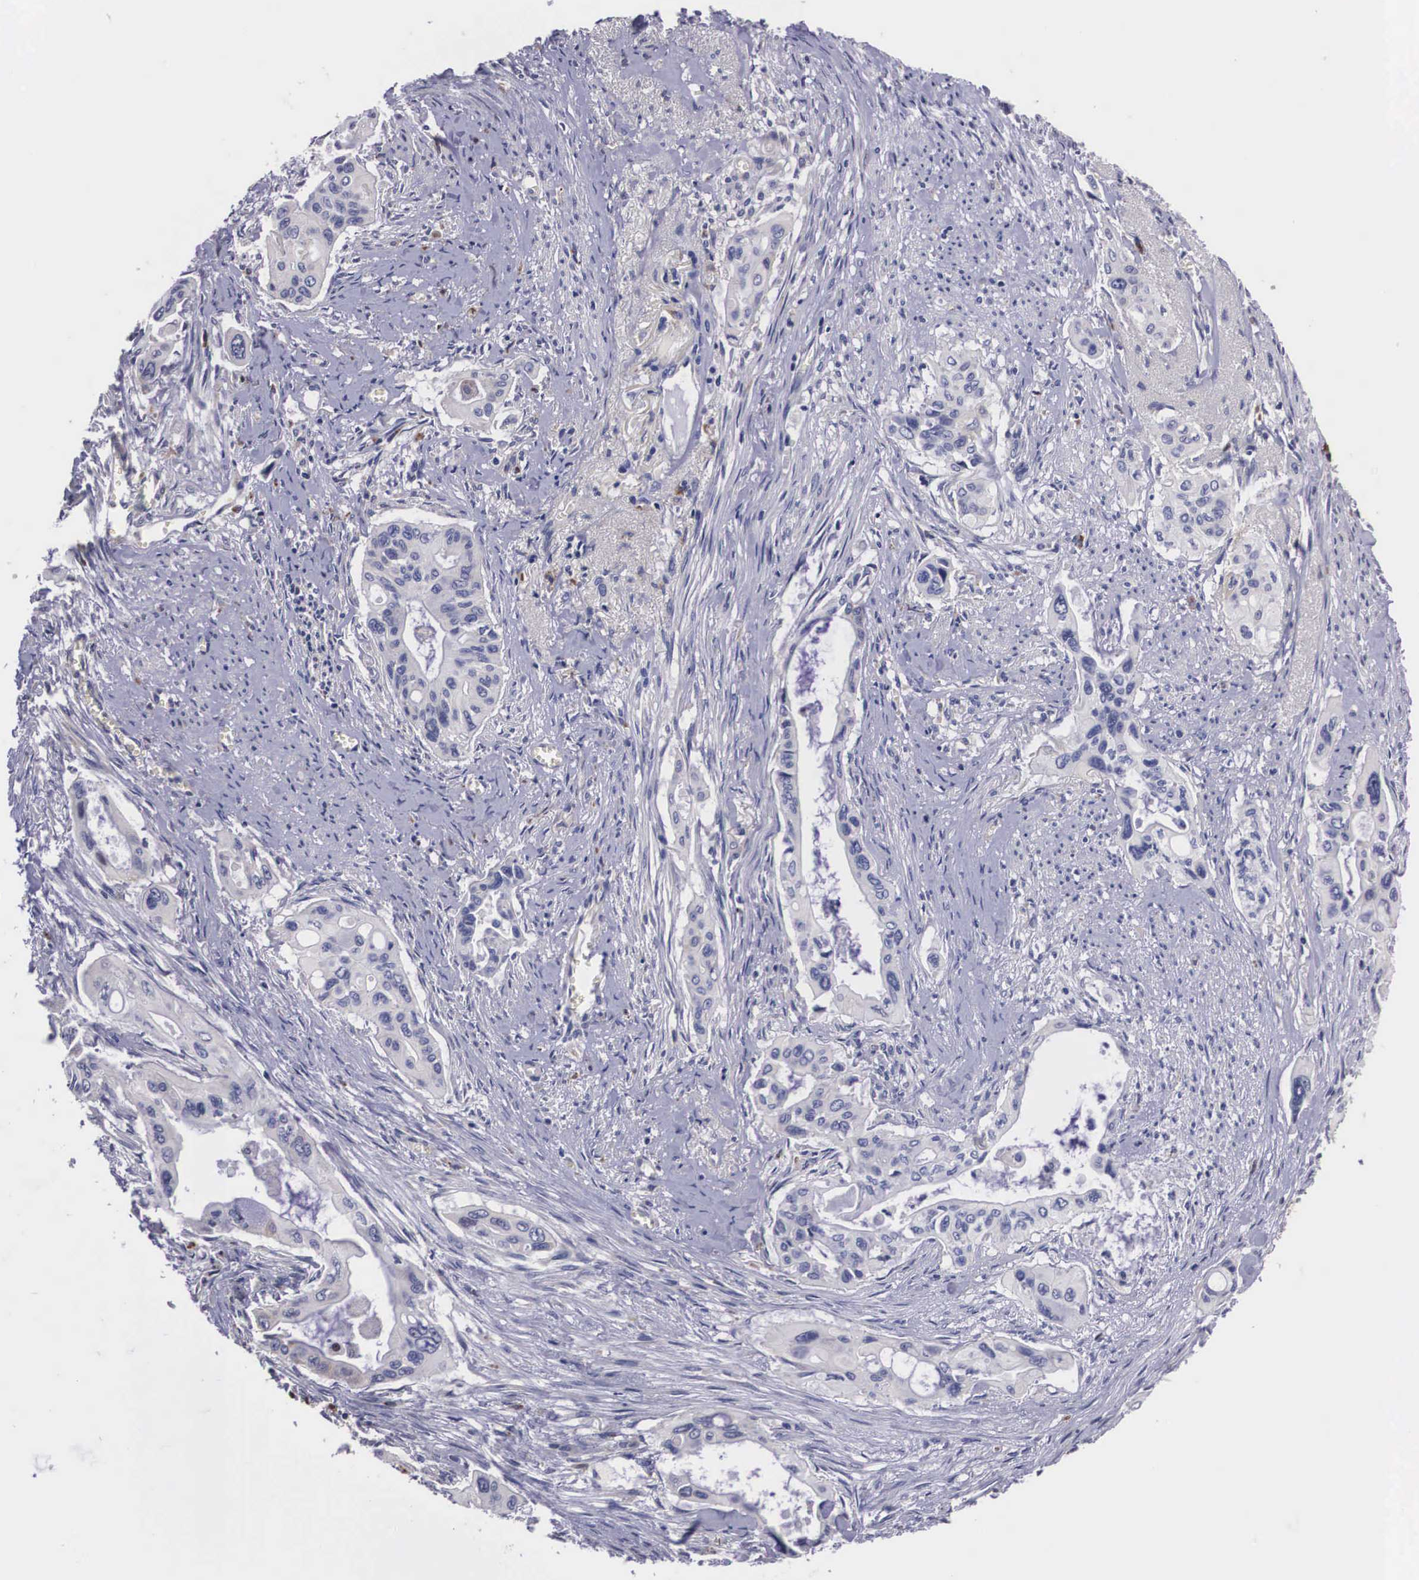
{"staining": {"intensity": "negative", "quantity": "none", "location": "none"}, "tissue": "pancreatic cancer", "cell_type": "Tumor cells", "image_type": "cancer", "snomed": [{"axis": "morphology", "description": "Adenocarcinoma, NOS"}, {"axis": "topography", "description": "Pancreas"}], "caption": "High power microscopy image of an immunohistochemistry micrograph of pancreatic adenocarcinoma, revealing no significant positivity in tumor cells.", "gene": "CRELD2", "patient": {"sex": "male", "age": 77}}